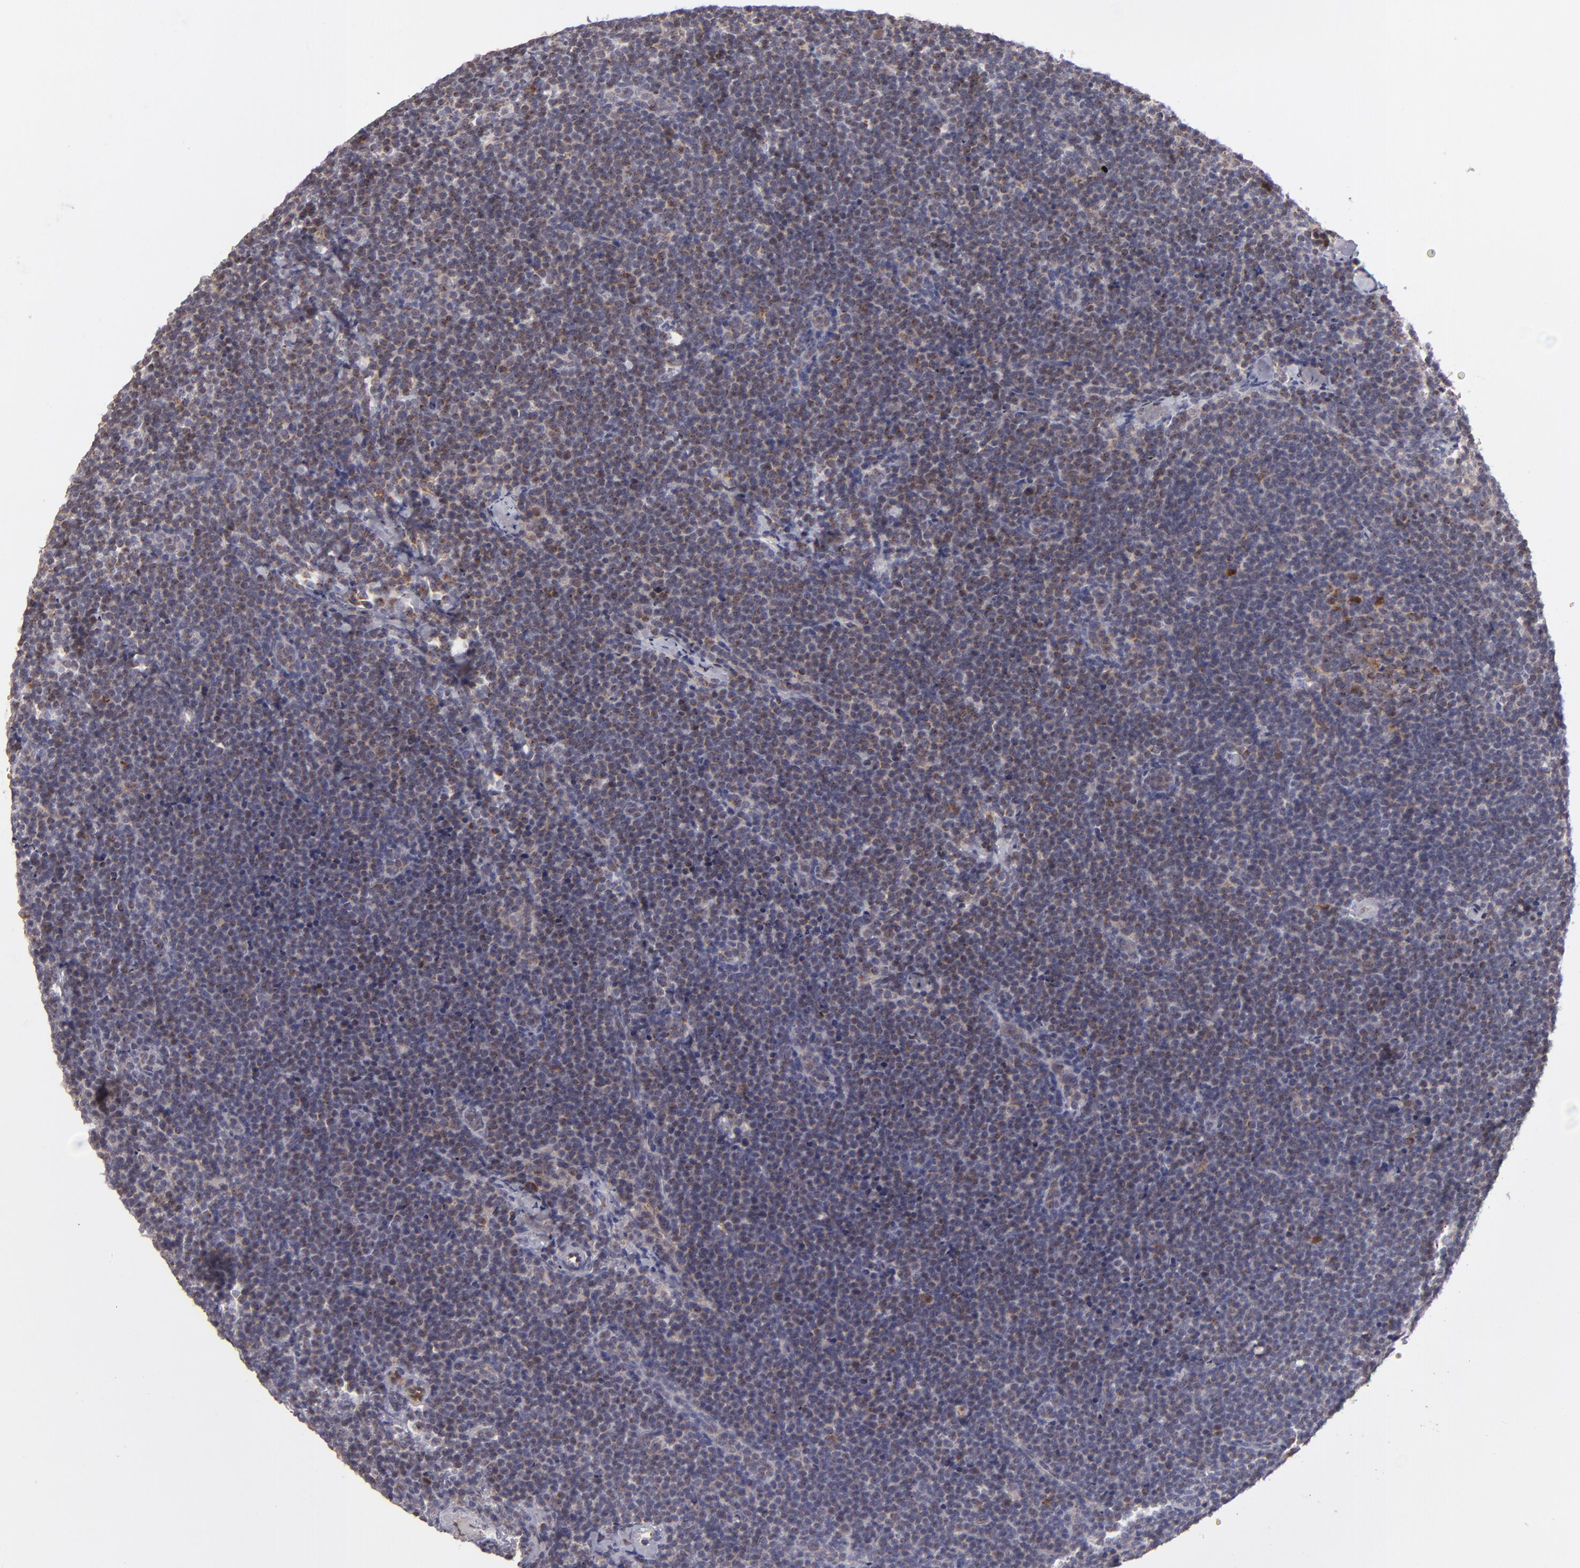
{"staining": {"intensity": "moderate", "quantity": "25%-75%", "location": "cytoplasmic/membranous"}, "tissue": "lymphoma", "cell_type": "Tumor cells", "image_type": "cancer", "snomed": [{"axis": "morphology", "description": "Malignant lymphoma, non-Hodgkin's type, High grade"}, {"axis": "topography", "description": "Lymph node"}], "caption": "An image of human lymphoma stained for a protein reveals moderate cytoplasmic/membranous brown staining in tumor cells.", "gene": "SH2D4A", "patient": {"sex": "female", "age": 58}}